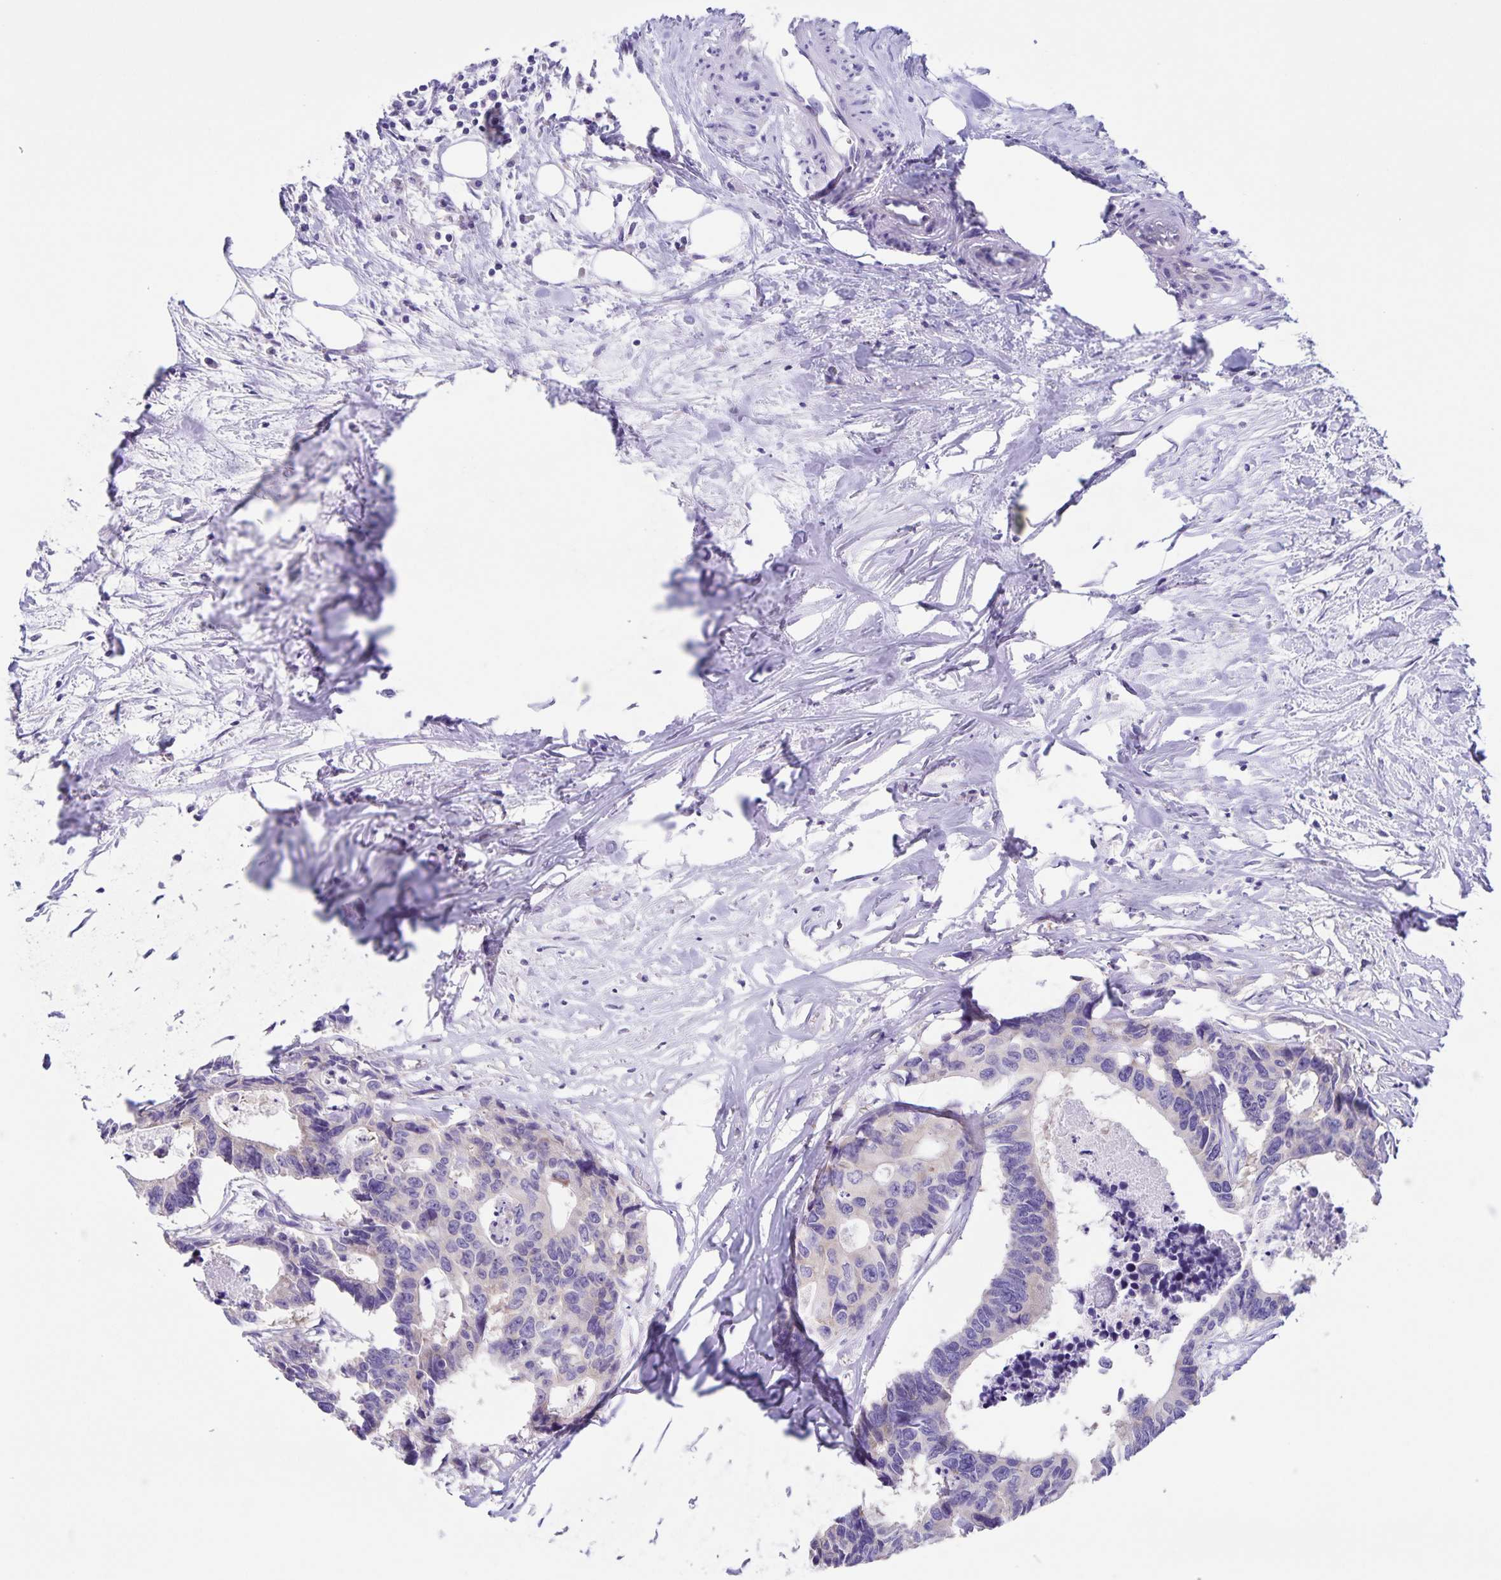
{"staining": {"intensity": "negative", "quantity": "none", "location": "none"}, "tissue": "colorectal cancer", "cell_type": "Tumor cells", "image_type": "cancer", "snomed": [{"axis": "morphology", "description": "Adenocarcinoma, NOS"}, {"axis": "topography", "description": "Rectum"}], "caption": "DAB (3,3'-diaminobenzidine) immunohistochemical staining of colorectal cancer (adenocarcinoma) exhibits no significant staining in tumor cells. The staining was performed using DAB to visualize the protein expression in brown, while the nuclei were stained in blue with hematoxylin (Magnification: 20x).", "gene": "CAPSL", "patient": {"sex": "male", "age": 57}}